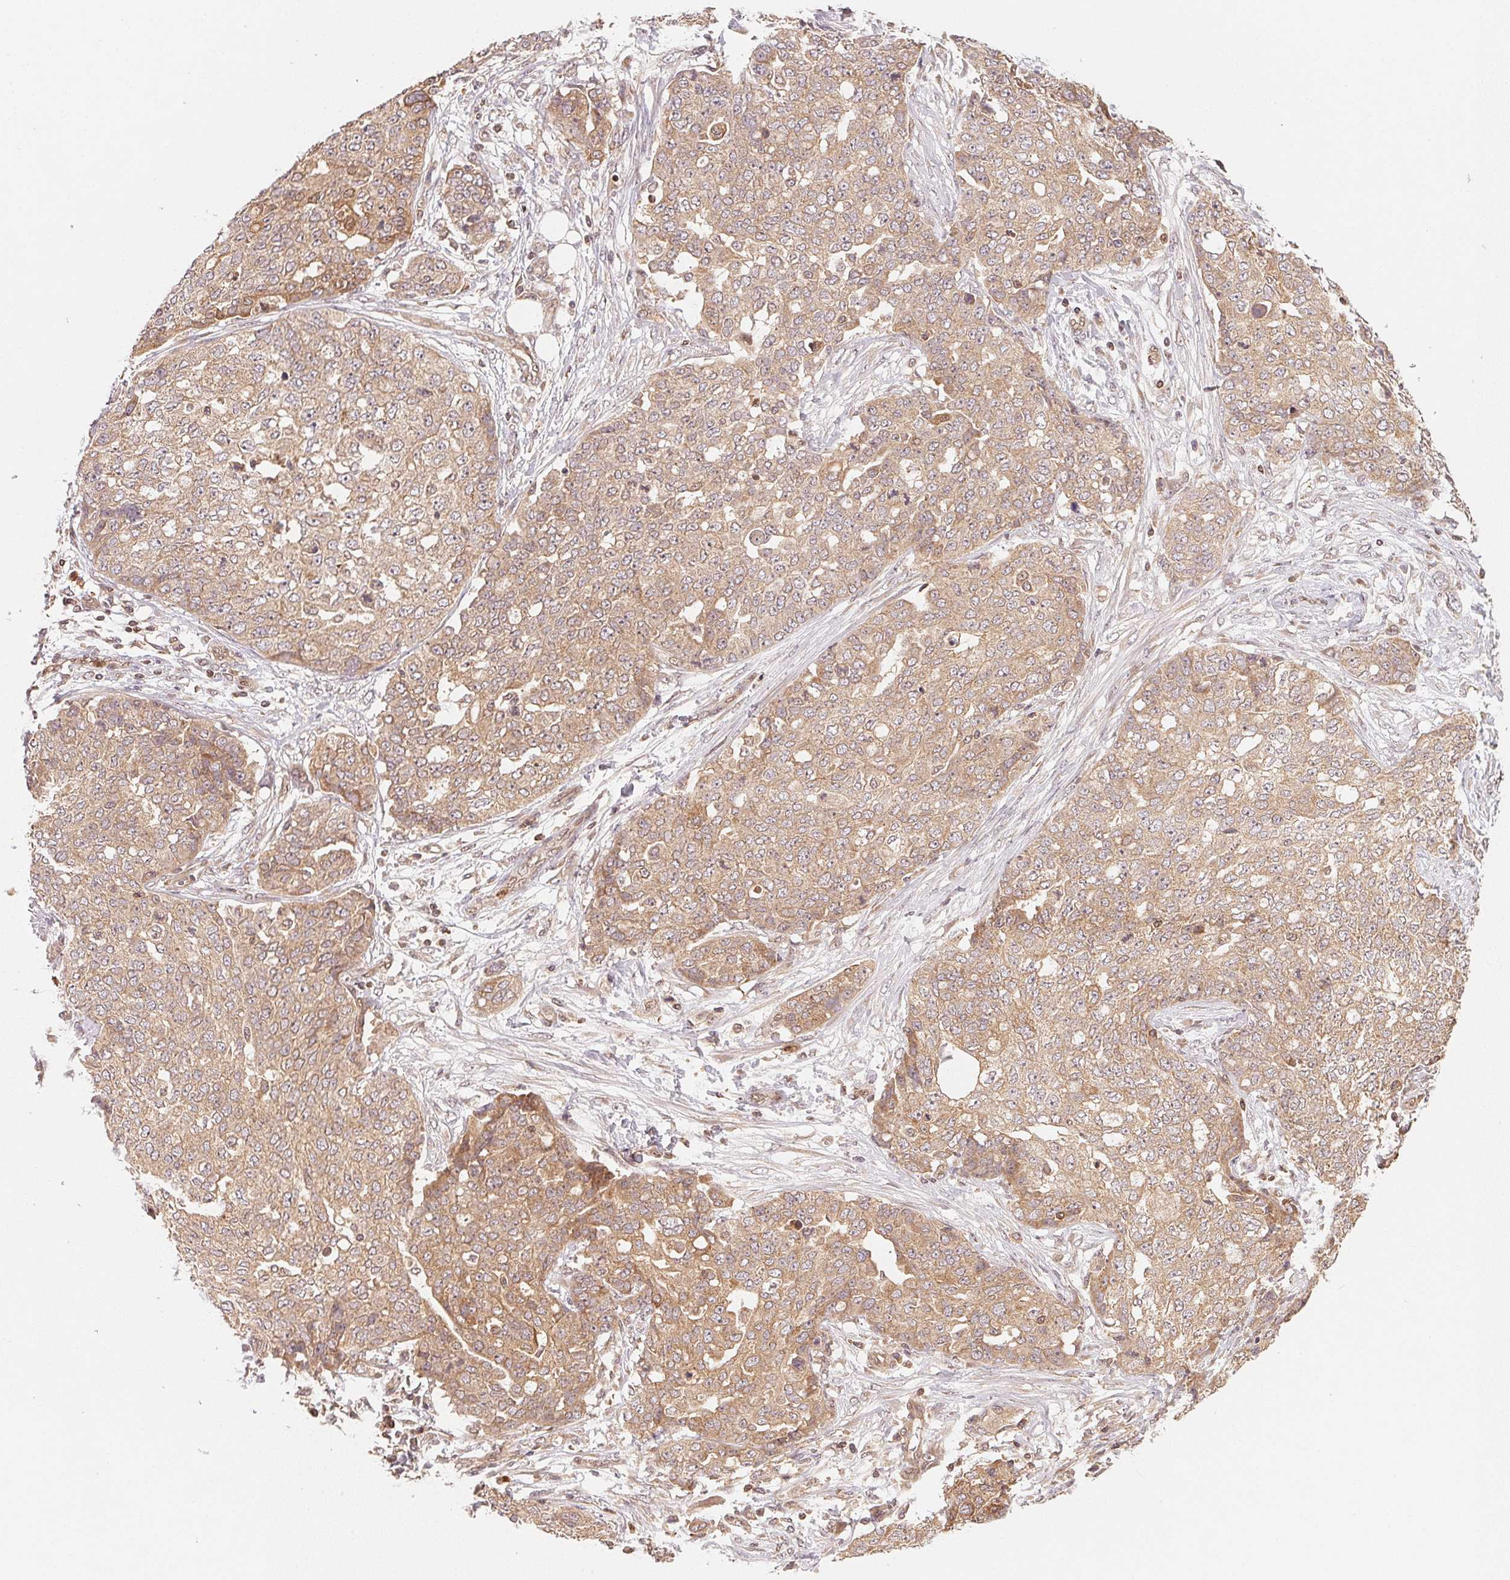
{"staining": {"intensity": "weak", "quantity": ">75%", "location": "cytoplasmic/membranous"}, "tissue": "ovarian cancer", "cell_type": "Tumor cells", "image_type": "cancer", "snomed": [{"axis": "morphology", "description": "Cystadenocarcinoma, serous, NOS"}, {"axis": "topography", "description": "Soft tissue"}, {"axis": "topography", "description": "Ovary"}], "caption": "Immunohistochemical staining of ovarian serous cystadenocarcinoma exhibits weak cytoplasmic/membranous protein expression in about >75% of tumor cells.", "gene": "CCDC102B", "patient": {"sex": "female", "age": 57}}